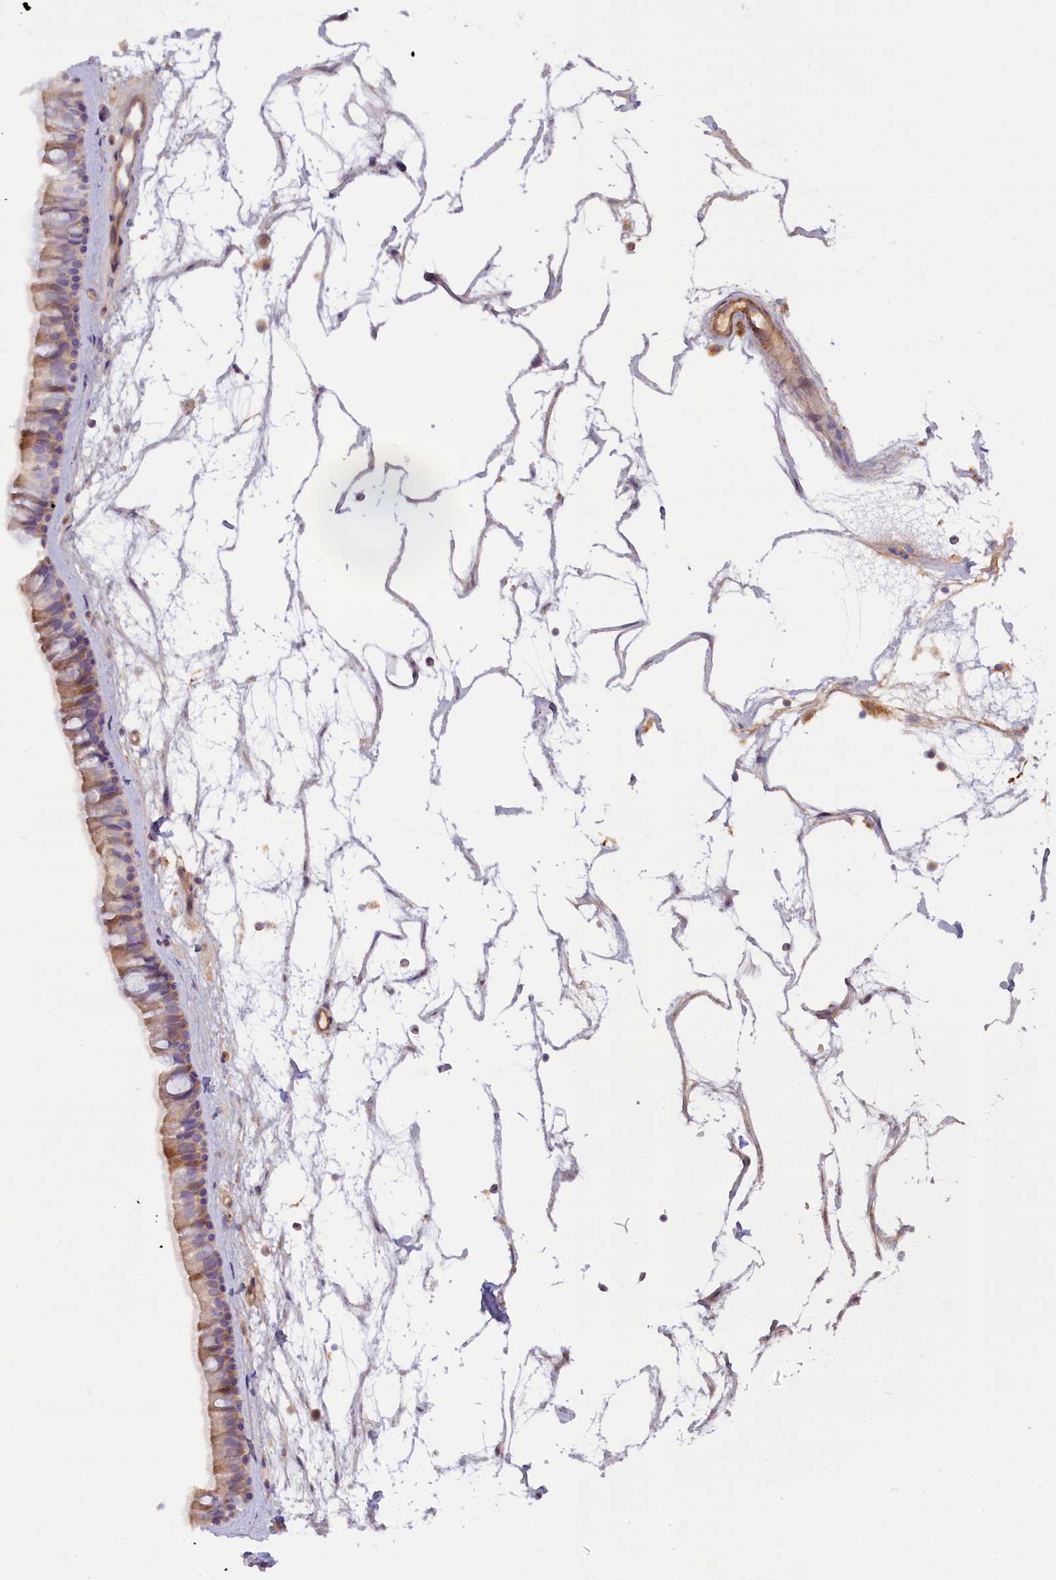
{"staining": {"intensity": "weak", "quantity": "25%-75%", "location": "cytoplasmic/membranous"}, "tissue": "nasopharynx", "cell_type": "Respiratory epithelial cells", "image_type": "normal", "snomed": [{"axis": "morphology", "description": "Normal tissue, NOS"}, {"axis": "topography", "description": "Nasopharynx"}], "caption": "Protein analysis of unremarkable nasopharynx displays weak cytoplasmic/membranous positivity in about 25%-75% of respiratory epithelial cells. The staining is performed using DAB (3,3'-diaminobenzidine) brown chromogen to label protein expression. The nuclei are counter-stained blue using hematoxylin.", "gene": "FUZ", "patient": {"sex": "male", "age": 64}}